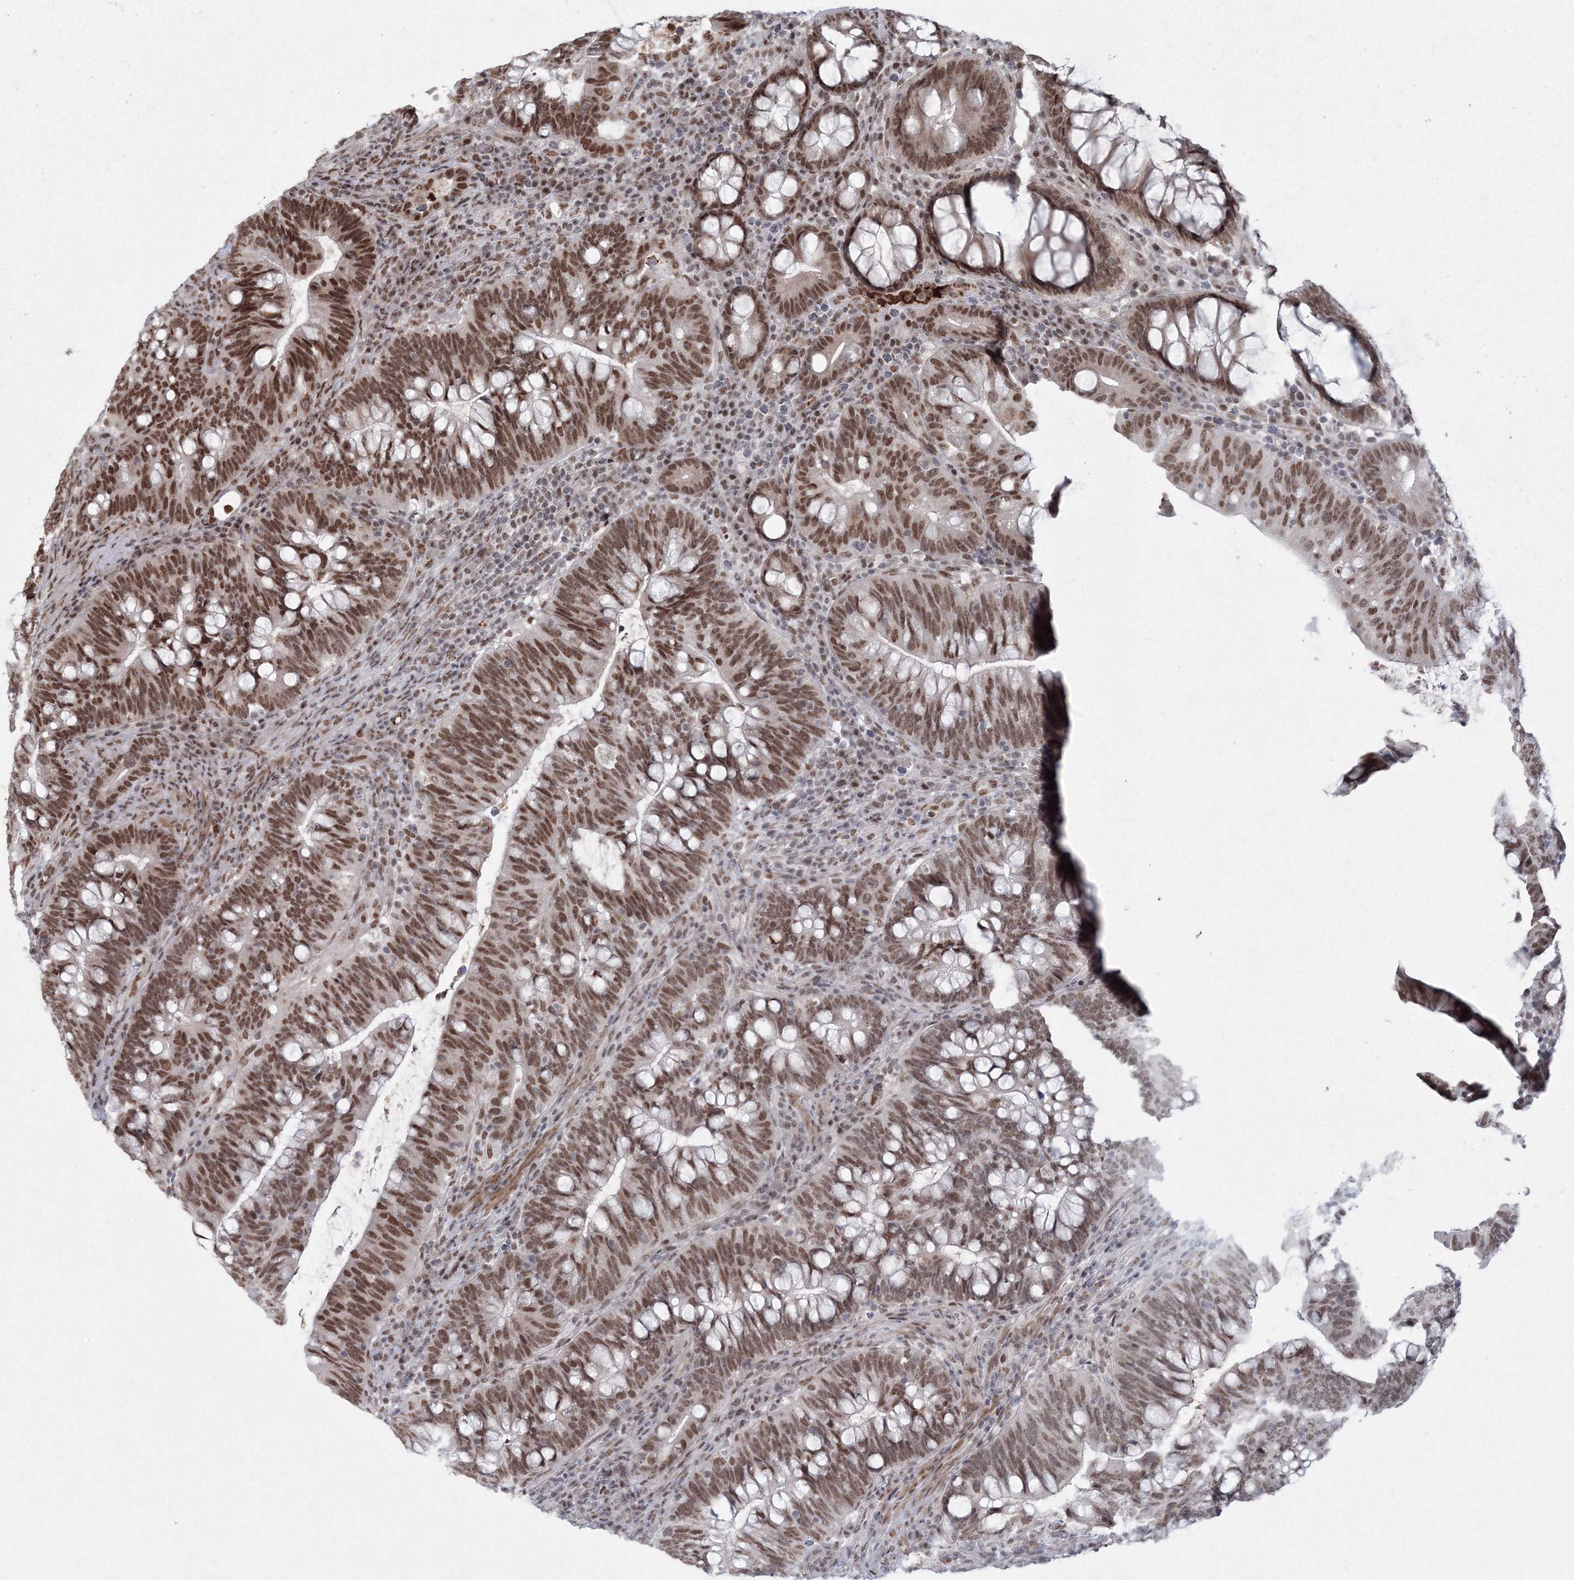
{"staining": {"intensity": "strong", "quantity": ">75%", "location": "nuclear"}, "tissue": "colorectal cancer", "cell_type": "Tumor cells", "image_type": "cancer", "snomed": [{"axis": "morphology", "description": "Adenocarcinoma, NOS"}, {"axis": "topography", "description": "Colon"}], "caption": "High-magnification brightfield microscopy of colorectal cancer stained with DAB (3,3'-diaminobenzidine) (brown) and counterstained with hematoxylin (blue). tumor cells exhibit strong nuclear positivity is identified in about>75% of cells.", "gene": "C3orf33", "patient": {"sex": "female", "age": 66}}